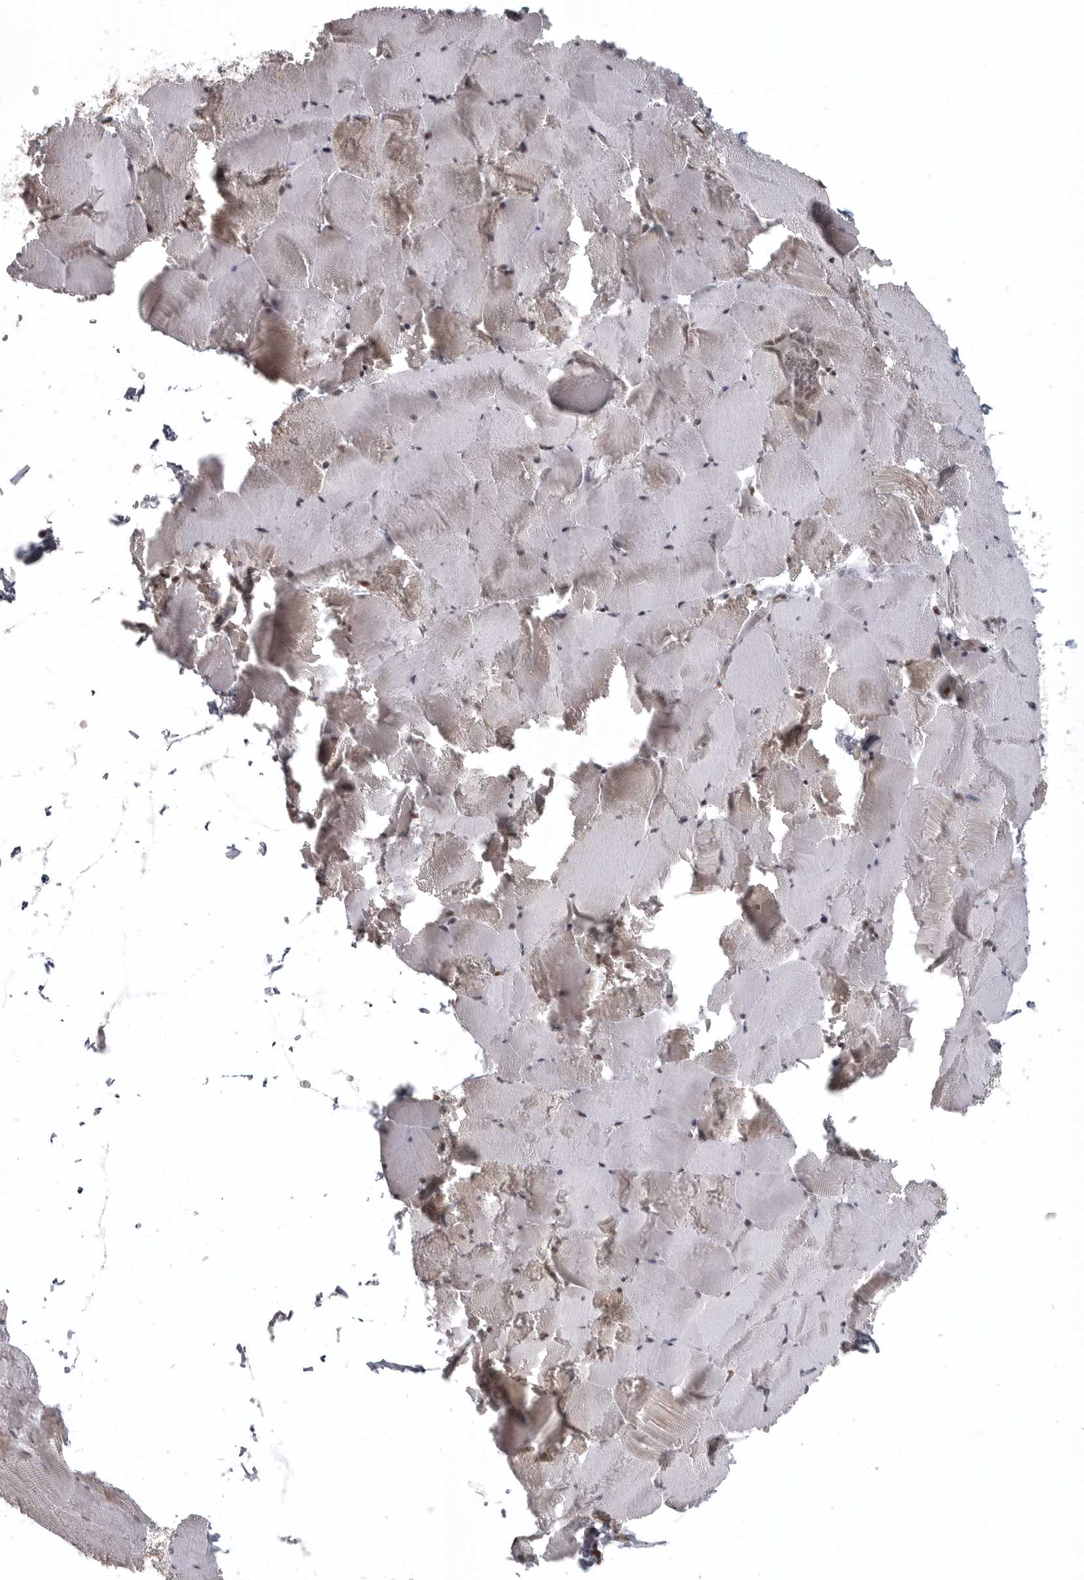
{"staining": {"intensity": "weak", "quantity": "25%-75%", "location": "cytoplasmic/membranous,nuclear"}, "tissue": "skeletal muscle", "cell_type": "Myocytes", "image_type": "normal", "snomed": [{"axis": "morphology", "description": "Normal tissue, NOS"}, {"axis": "topography", "description": "Skeletal muscle"}], "caption": "Human skeletal muscle stained for a protein (brown) exhibits weak cytoplasmic/membranous,nuclear positive positivity in approximately 25%-75% of myocytes.", "gene": "ISG20L2", "patient": {"sex": "male", "age": 62}}